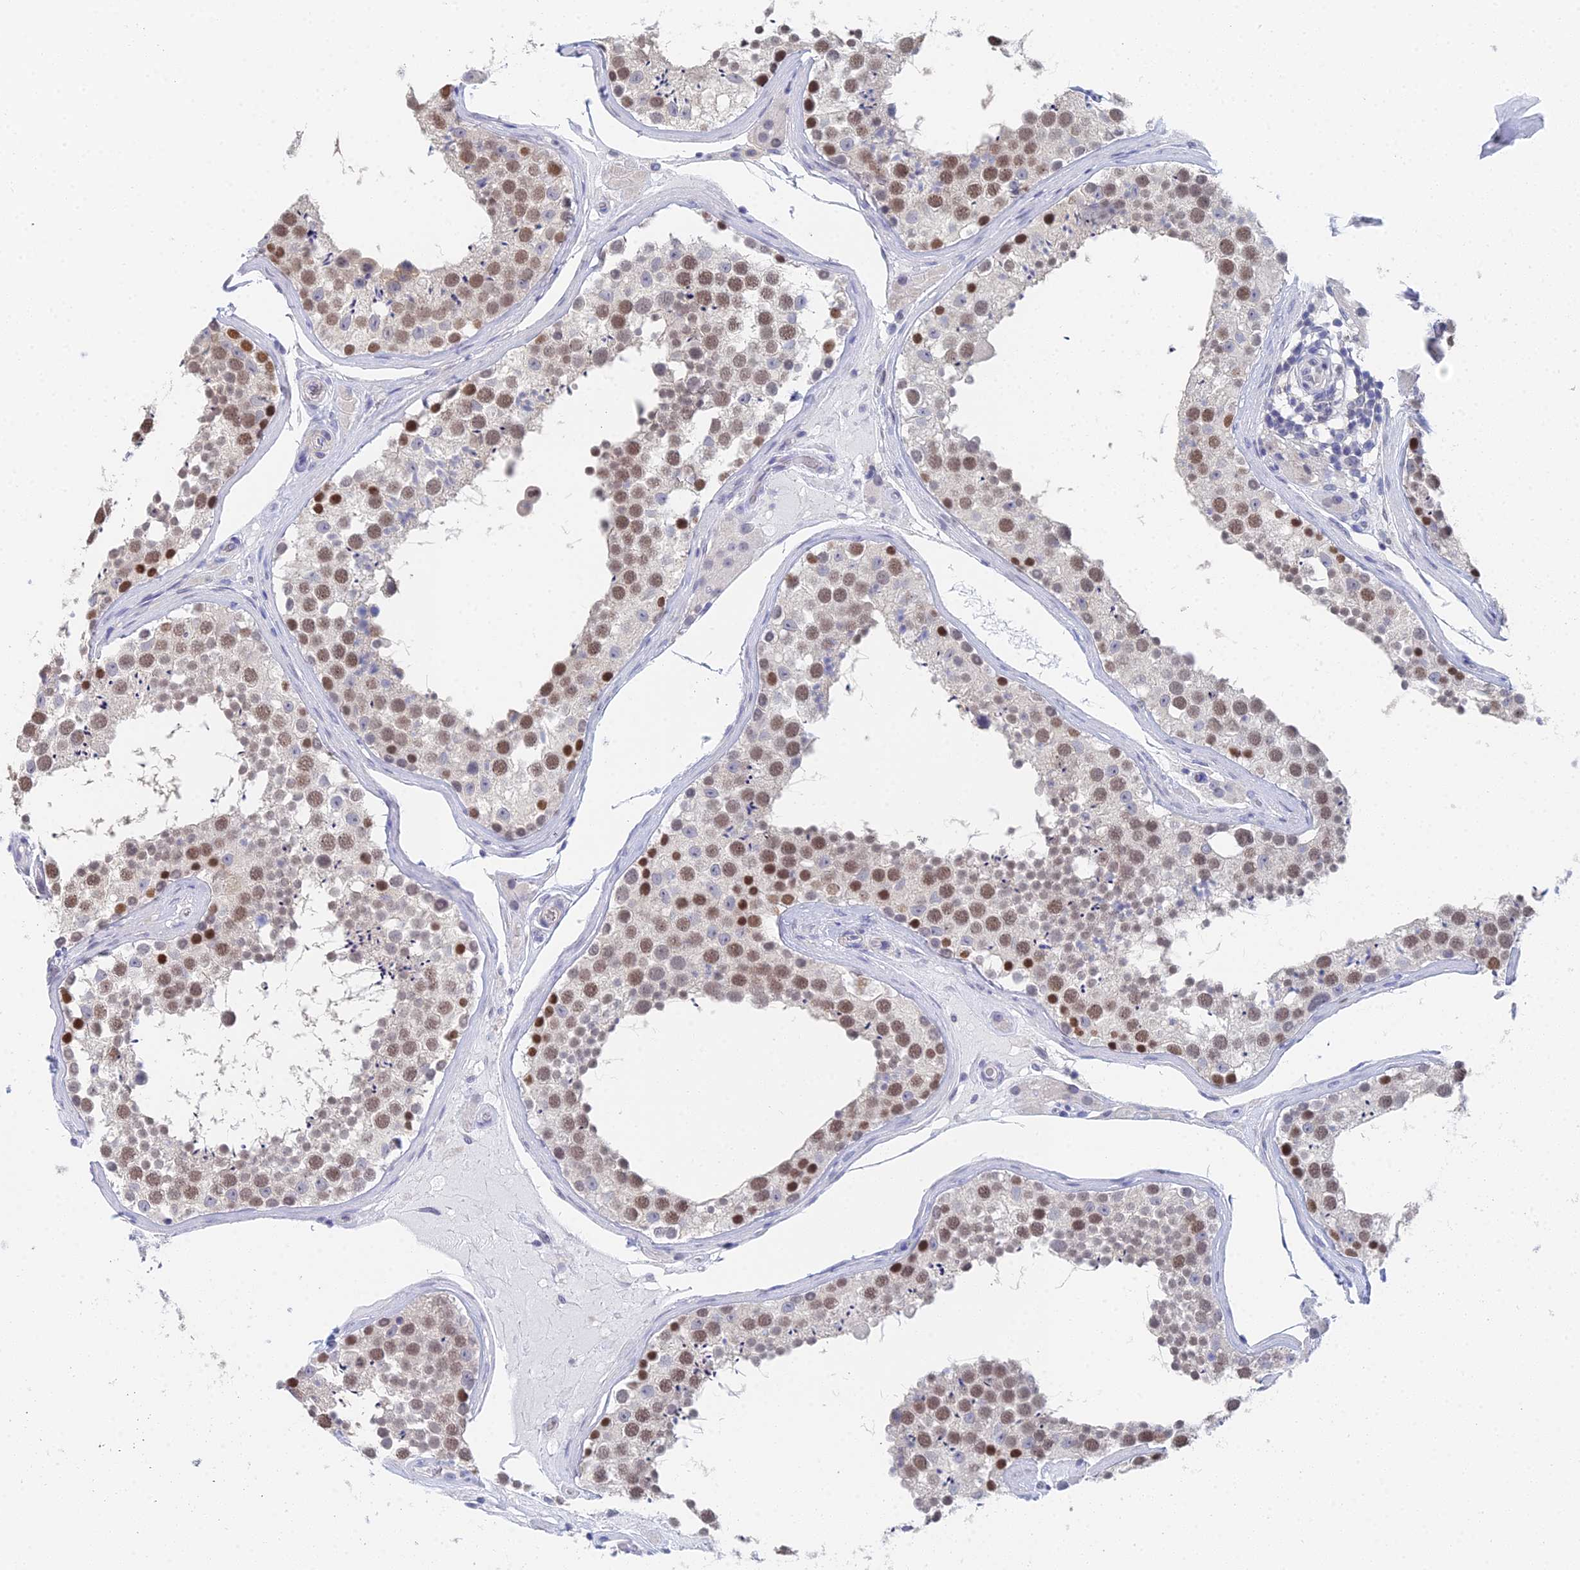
{"staining": {"intensity": "moderate", "quantity": "25%-75%", "location": "nuclear"}, "tissue": "testis", "cell_type": "Cells in seminiferous ducts", "image_type": "normal", "snomed": [{"axis": "morphology", "description": "Normal tissue, NOS"}, {"axis": "topography", "description": "Testis"}], "caption": "Immunohistochemistry photomicrograph of benign human testis stained for a protein (brown), which exhibits medium levels of moderate nuclear positivity in about 25%-75% of cells in seminiferous ducts.", "gene": "MCM2", "patient": {"sex": "male", "age": 46}}